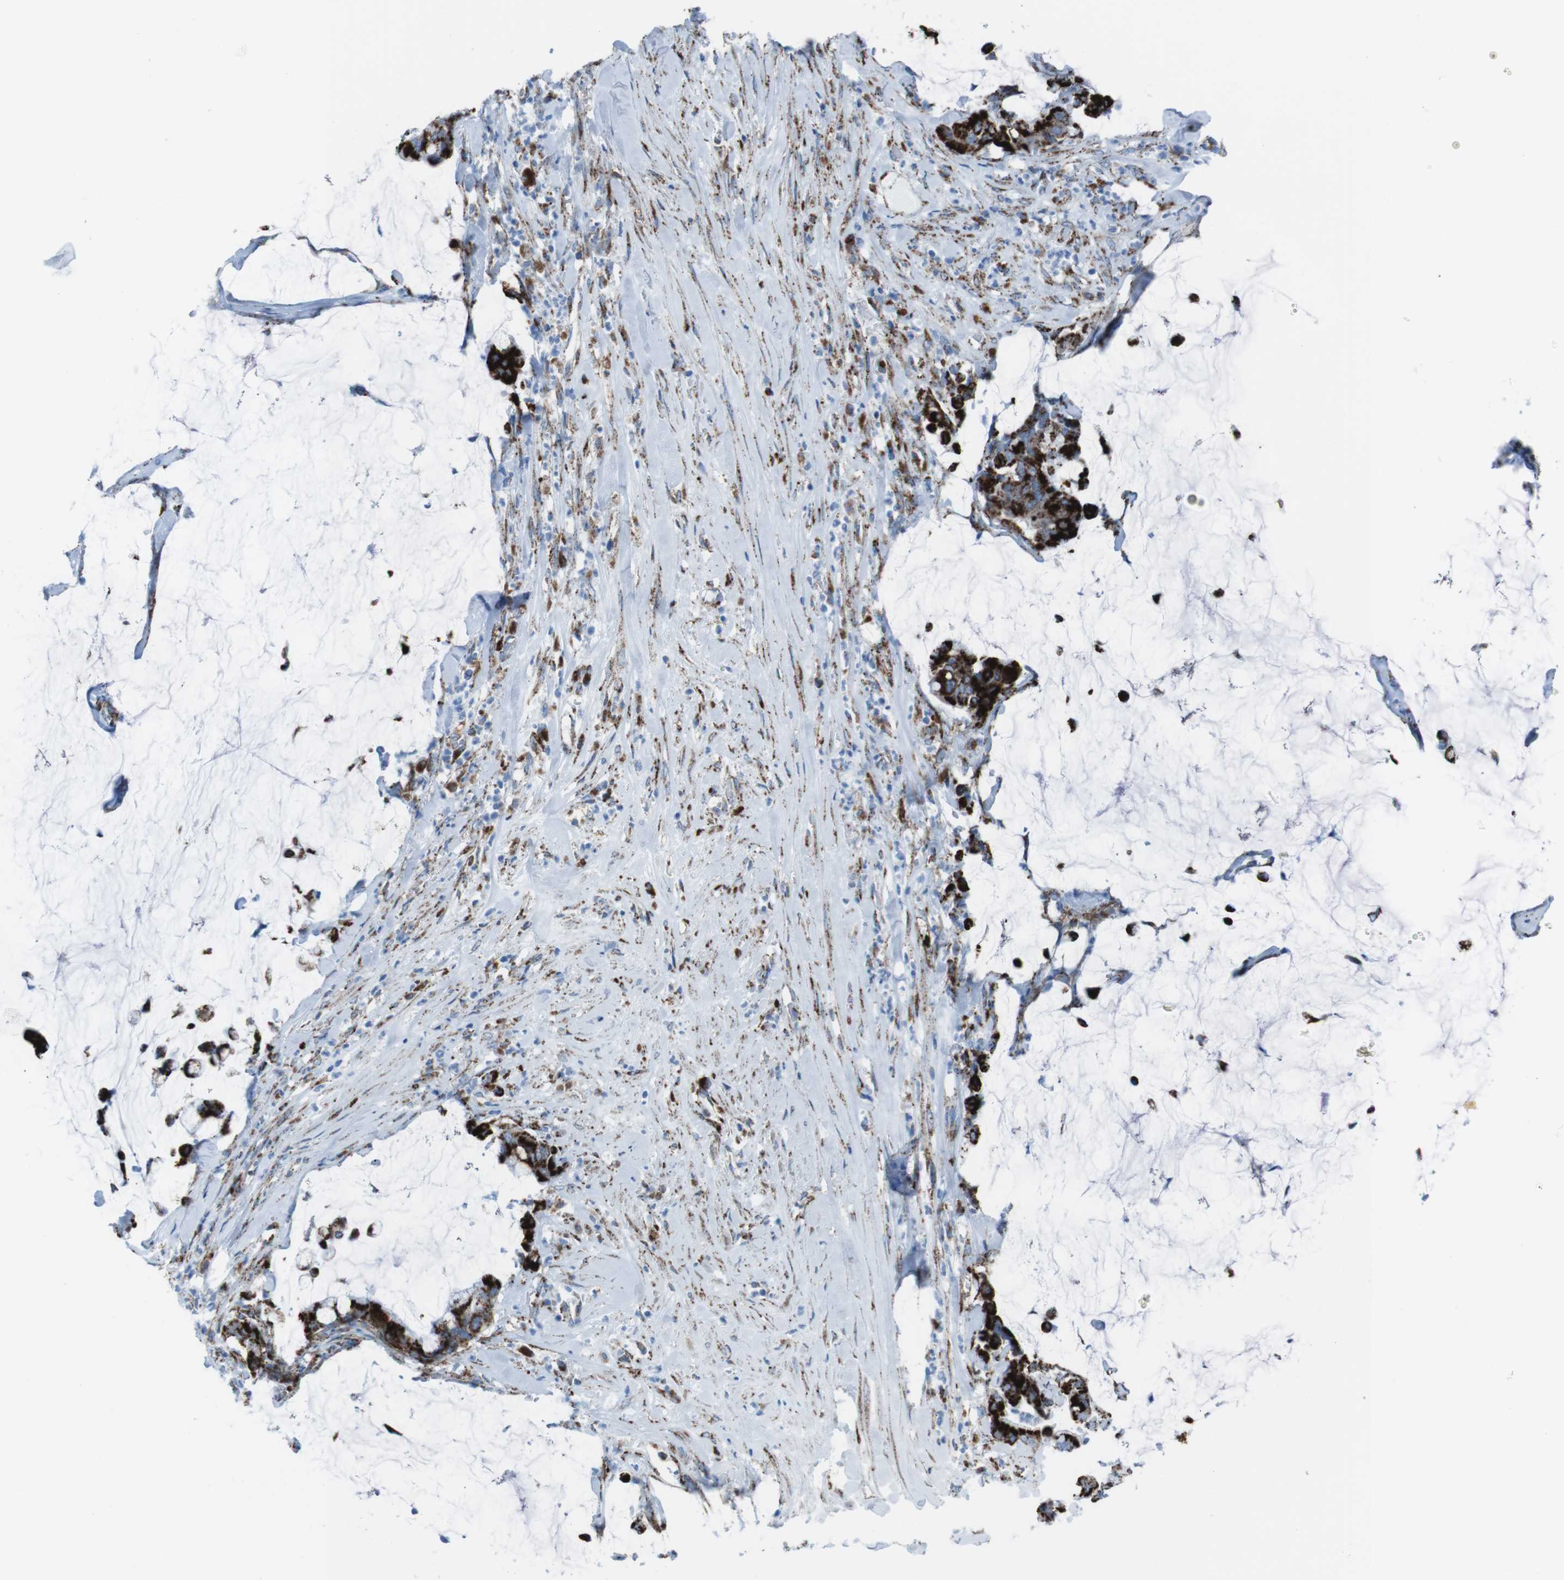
{"staining": {"intensity": "strong", "quantity": ">75%", "location": "cytoplasmic/membranous"}, "tissue": "pancreatic cancer", "cell_type": "Tumor cells", "image_type": "cancer", "snomed": [{"axis": "morphology", "description": "Adenocarcinoma, NOS"}, {"axis": "topography", "description": "Pancreas"}], "caption": "Immunohistochemistry (IHC) histopathology image of neoplastic tissue: pancreatic cancer stained using IHC displays high levels of strong protein expression localized specifically in the cytoplasmic/membranous of tumor cells, appearing as a cytoplasmic/membranous brown color.", "gene": "SCARB2", "patient": {"sex": "male", "age": 41}}